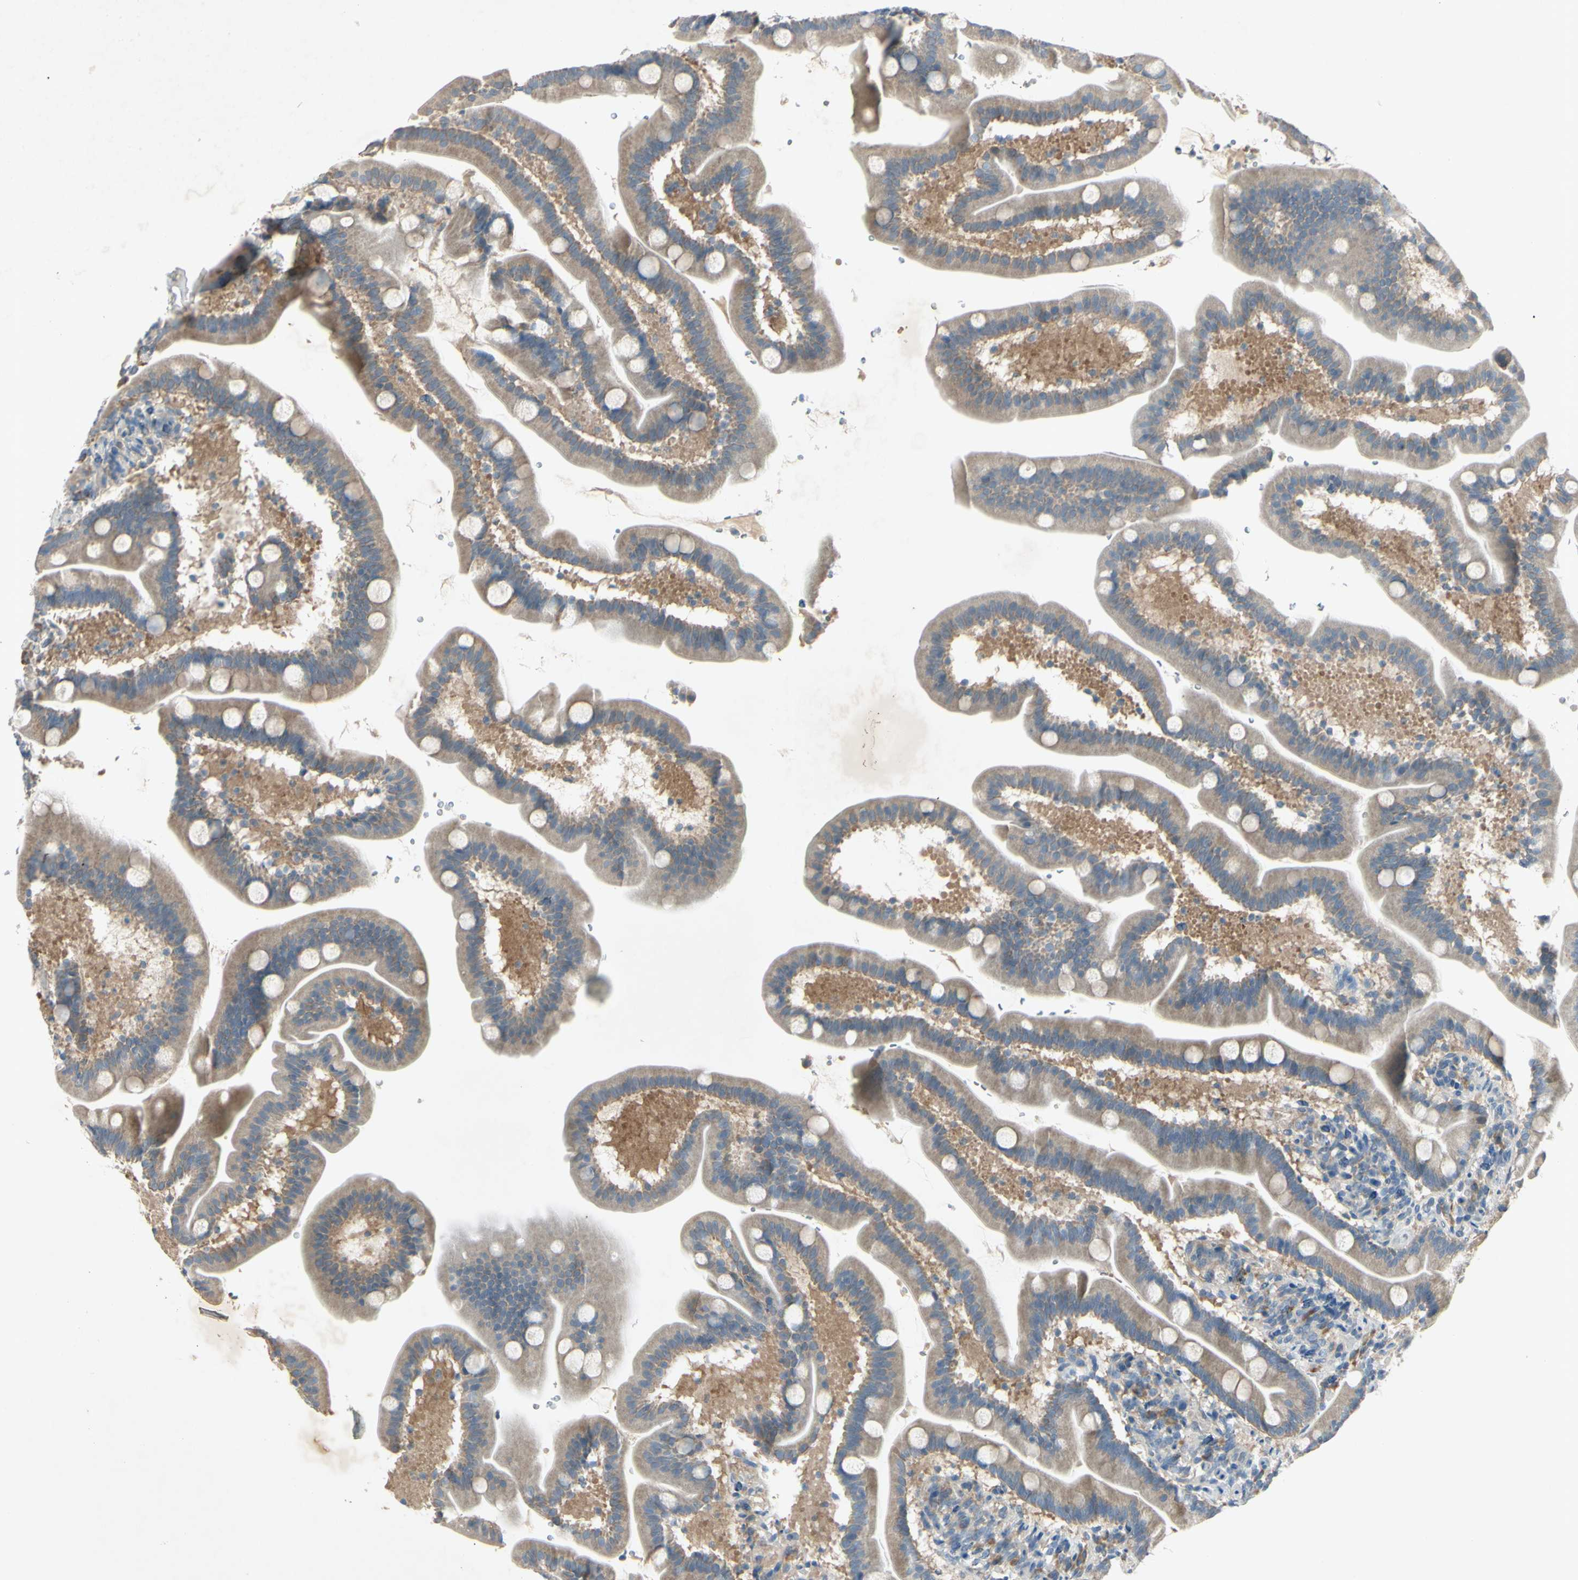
{"staining": {"intensity": "moderate", "quantity": "25%-75%", "location": "cytoplasmic/membranous"}, "tissue": "duodenum", "cell_type": "Glandular cells", "image_type": "normal", "snomed": [{"axis": "morphology", "description": "Normal tissue, NOS"}, {"axis": "topography", "description": "Duodenum"}], "caption": "Glandular cells display moderate cytoplasmic/membranous expression in about 25%-75% of cells in normal duodenum.", "gene": "AATK", "patient": {"sex": "male", "age": 54}}